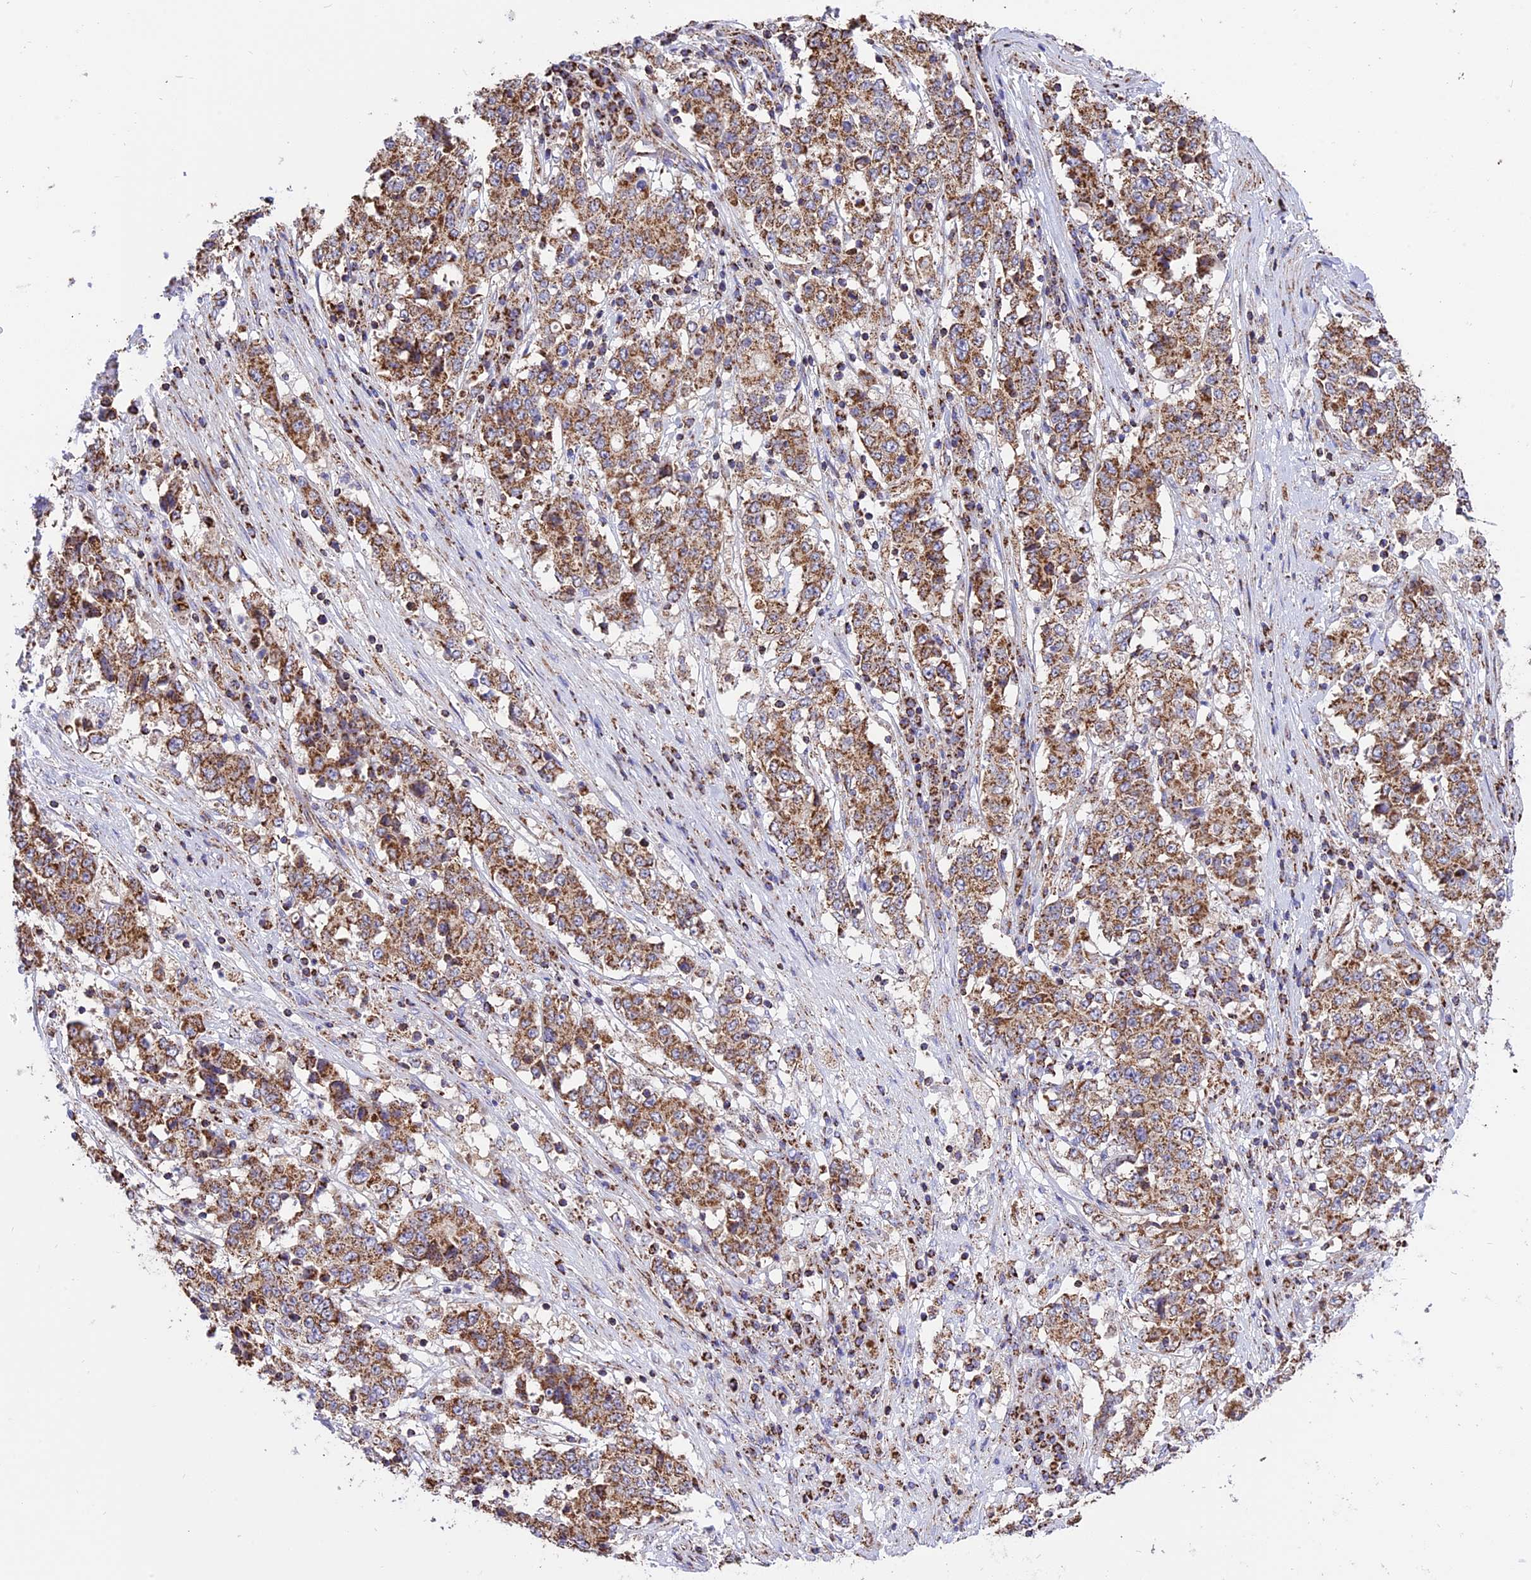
{"staining": {"intensity": "moderate", "quantity": ">75%", "location": "cytoplasmic/membranous"}, "tissue": "stomach cancer", "cell_type": "Tumor cells", "image_type": "cancer", "snomed": [{"axis": "morphology", "description": "Adenocarcinoma, NOS"}, {"axis": "topography", "description": "Stomach"}], "caption": "Immunohistochemistry (IHC) staining of stomach cancer (adenocarcinoma), which shows medium levels of moderate cytoplasmic/membranous expression in approximately >75% of tumor cells indicating moderate cytoplasmic/membranous protein staining. The staining was performed using DAB (3,3'-diaminobenzidine) (brown) for protein detection and nuclei were counterstained in hematoxylin (blue).", "gene": "TTC4", "patient": {"sex": "male", "age": 59}}